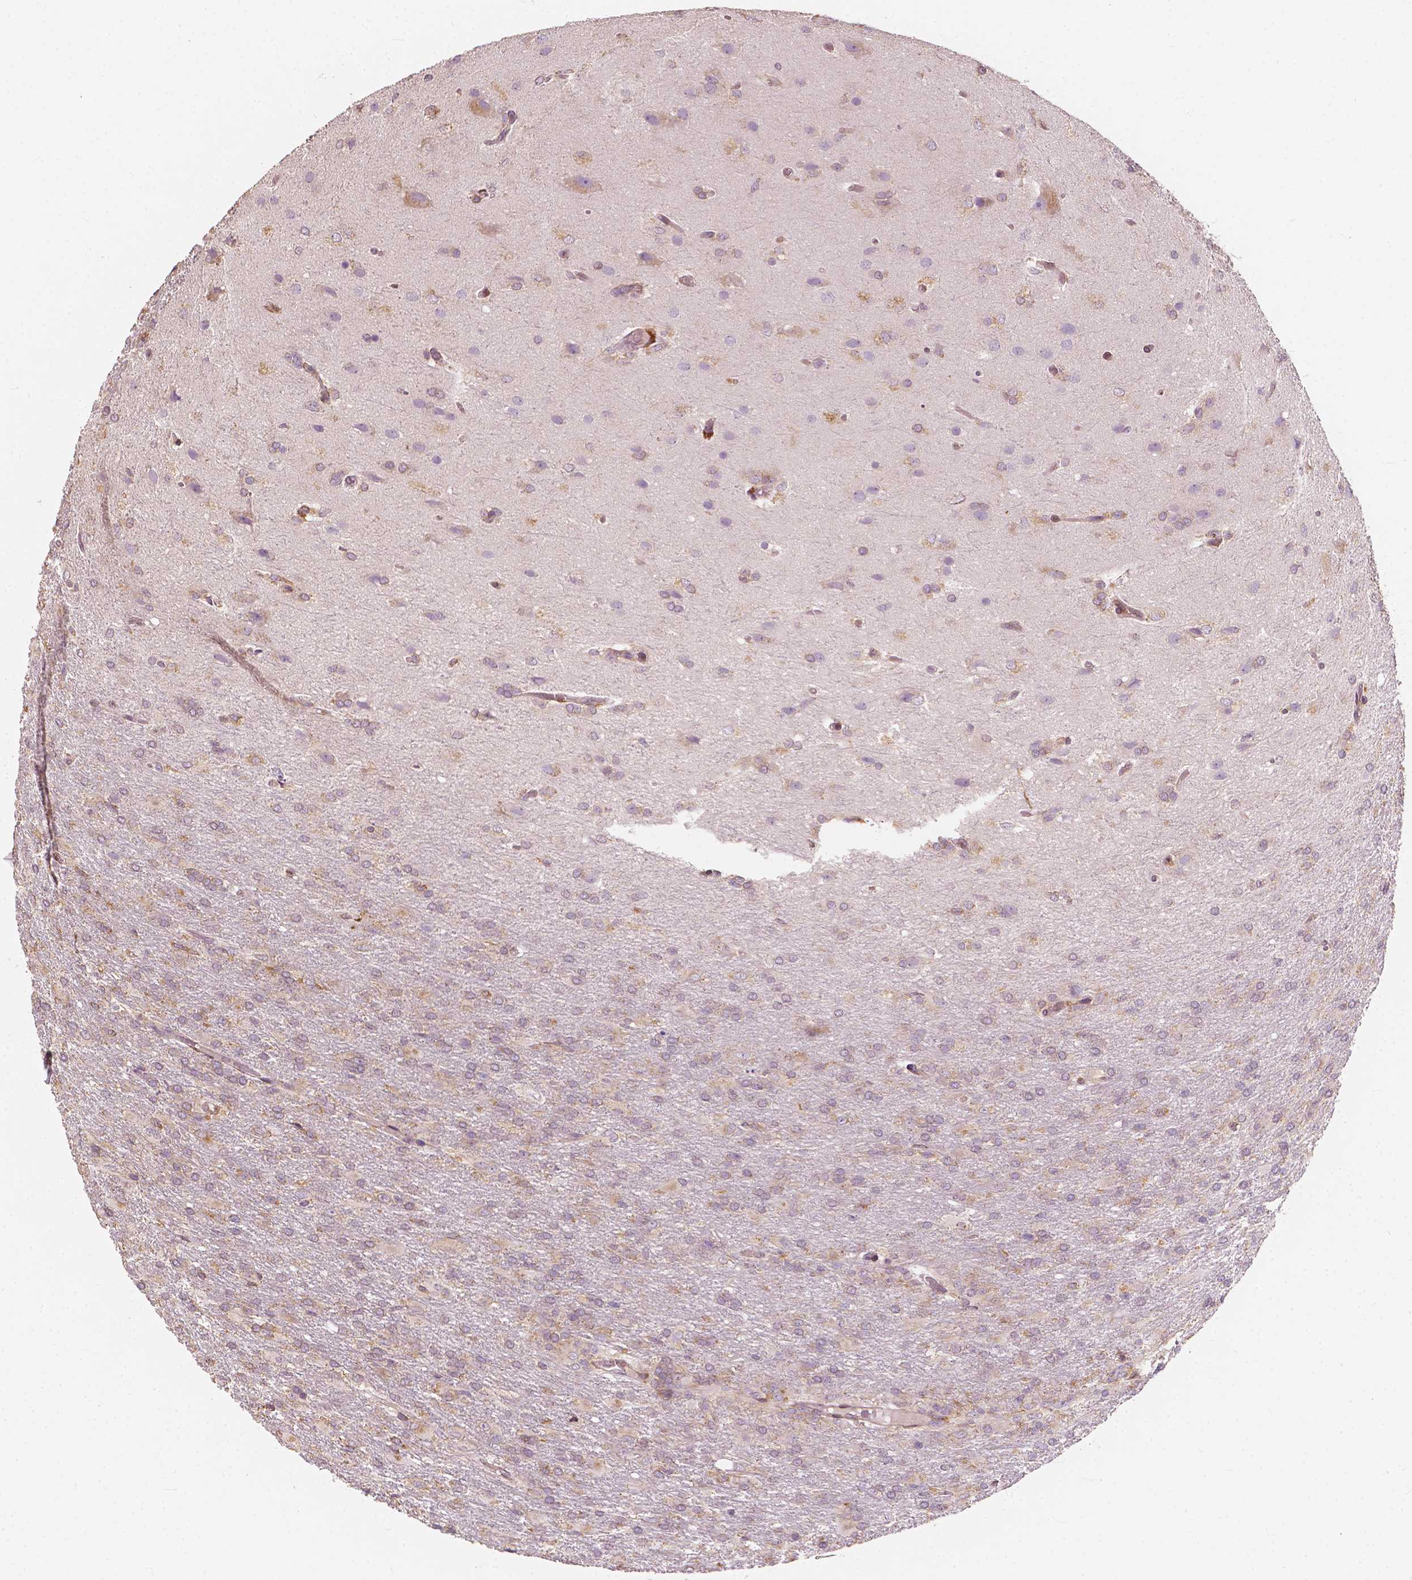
{"staining": {"intensity": "weak", "quantity": "<25%", "location": "cytoplasmic/membranous"}, "tissue": "glioma", "cell_type": "Tumor cells", "image_type": "cancer", "snomed": [{"axis": "morphology", "description": "Glioma, malignant, High grade"}, {"axis": "topography", "description": "Brain"}], "caption": "High magnification brightfield microscopy of glioma stained with DAB (brown) and counterstained with hematoxylin (blue): tumor cells show no significant positivity.", "gene": "G3BP1", "patient": {"sex": "male", "age": 68}}